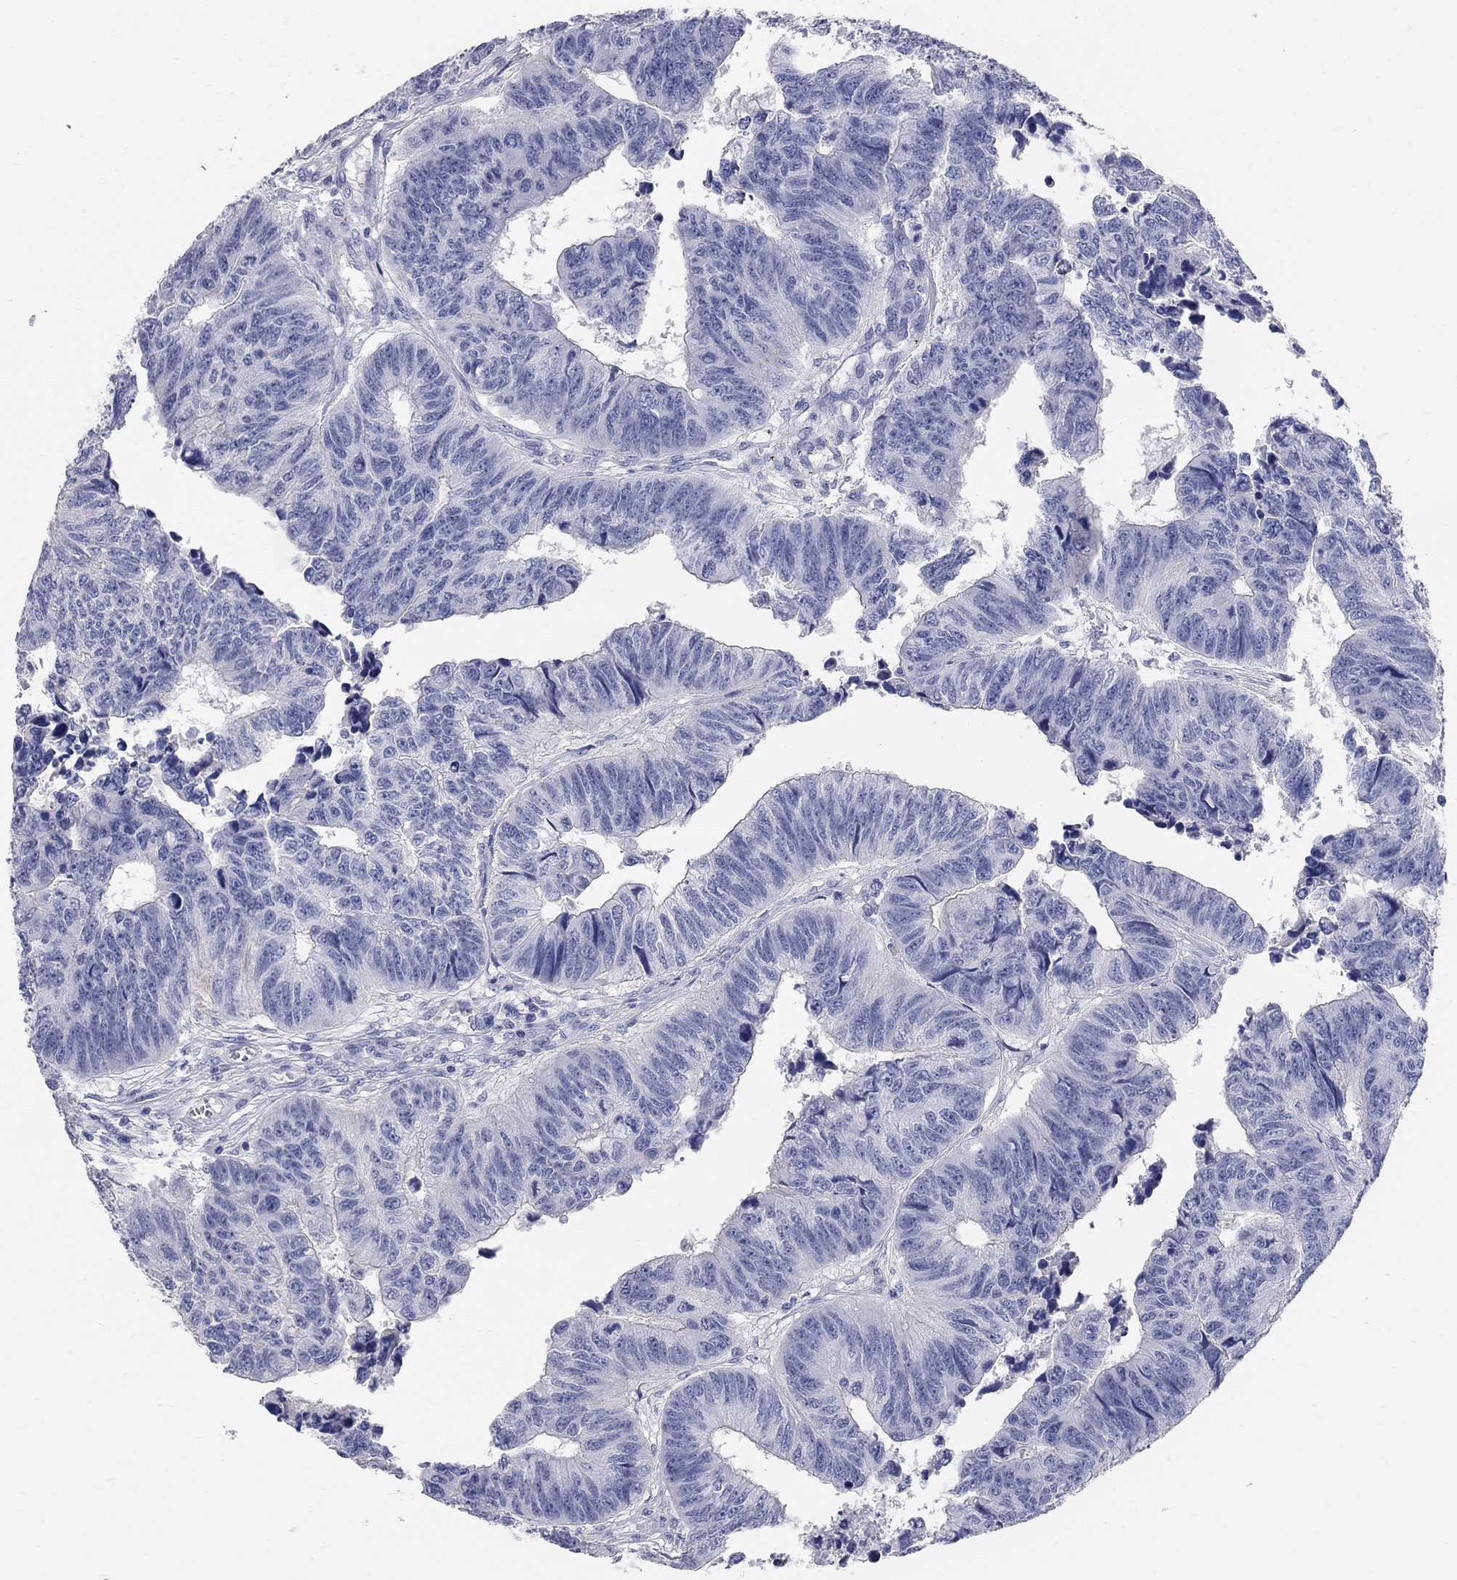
{"staining": {"intensity": "negative", "quantity": "none", "location": "none"}, "tissue": "colorectal cancer", "cell_type": "Tumor cells", "image_type": "cancer", "snomed": [{"axis": "morphology", "description": "Adenocarcinoma, NOS"}, {"axis": "topography", "description": "Rectum"}], "caption": "Adenocarcinoma (colorectal) stained for a protein using immunohistochemistry displays no expression tumor cells.", "gene": "AOX1", "patient": {"sex": "female", "age": 85}}